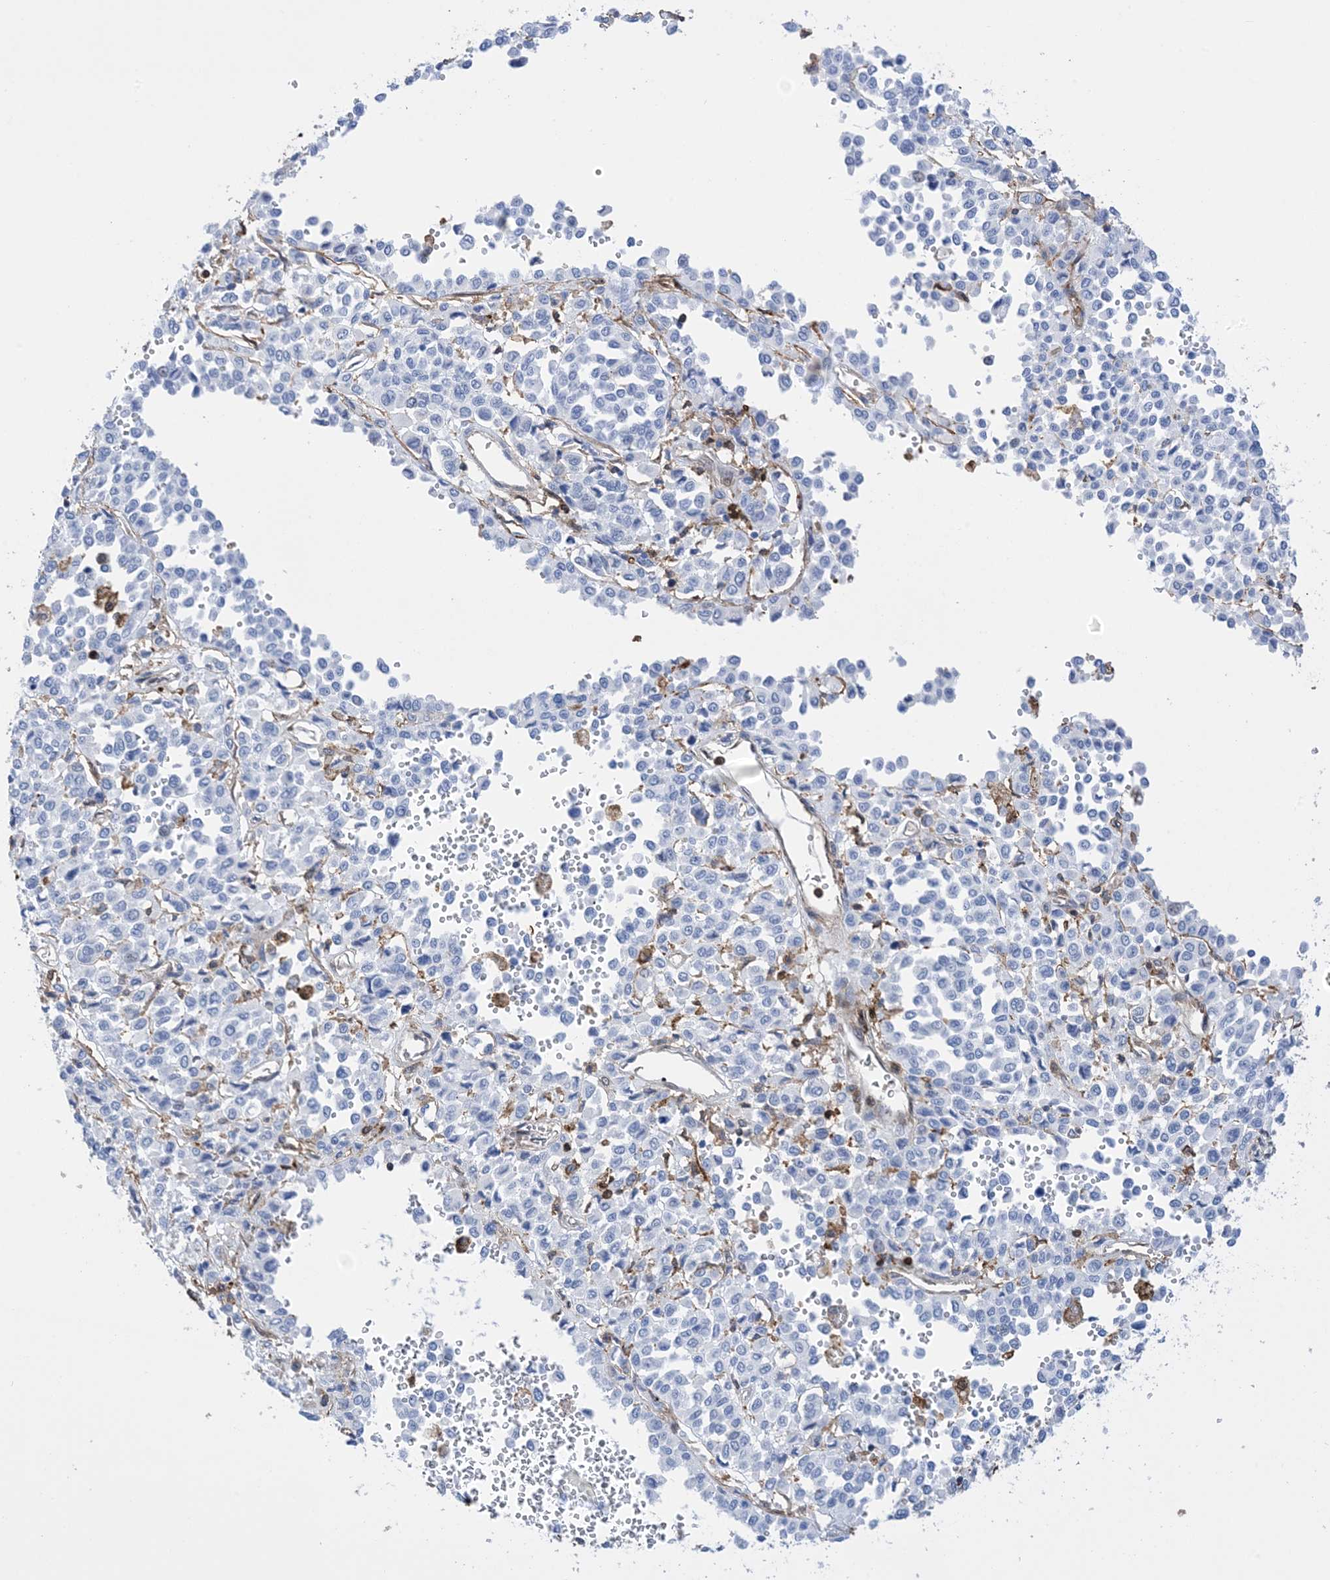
{"staining": {"intensity": "negative", "quantity": "none", "location": "none"}, "tissue": "melanoma", "cell_type": "Tumor cells", "image_type": "cancer", "snomed": [{"axis": "morphology", "description": "Malignant melanoma, Metastatic site"}, {"axis": "topography", "description": "Pancreas"}], "caption": "DAB immunohistochemical staining of melanoma displays no significant positivity in tumor cells.", "gene": "ANXA1", "patient": {"sex": "female", "age": 30}}